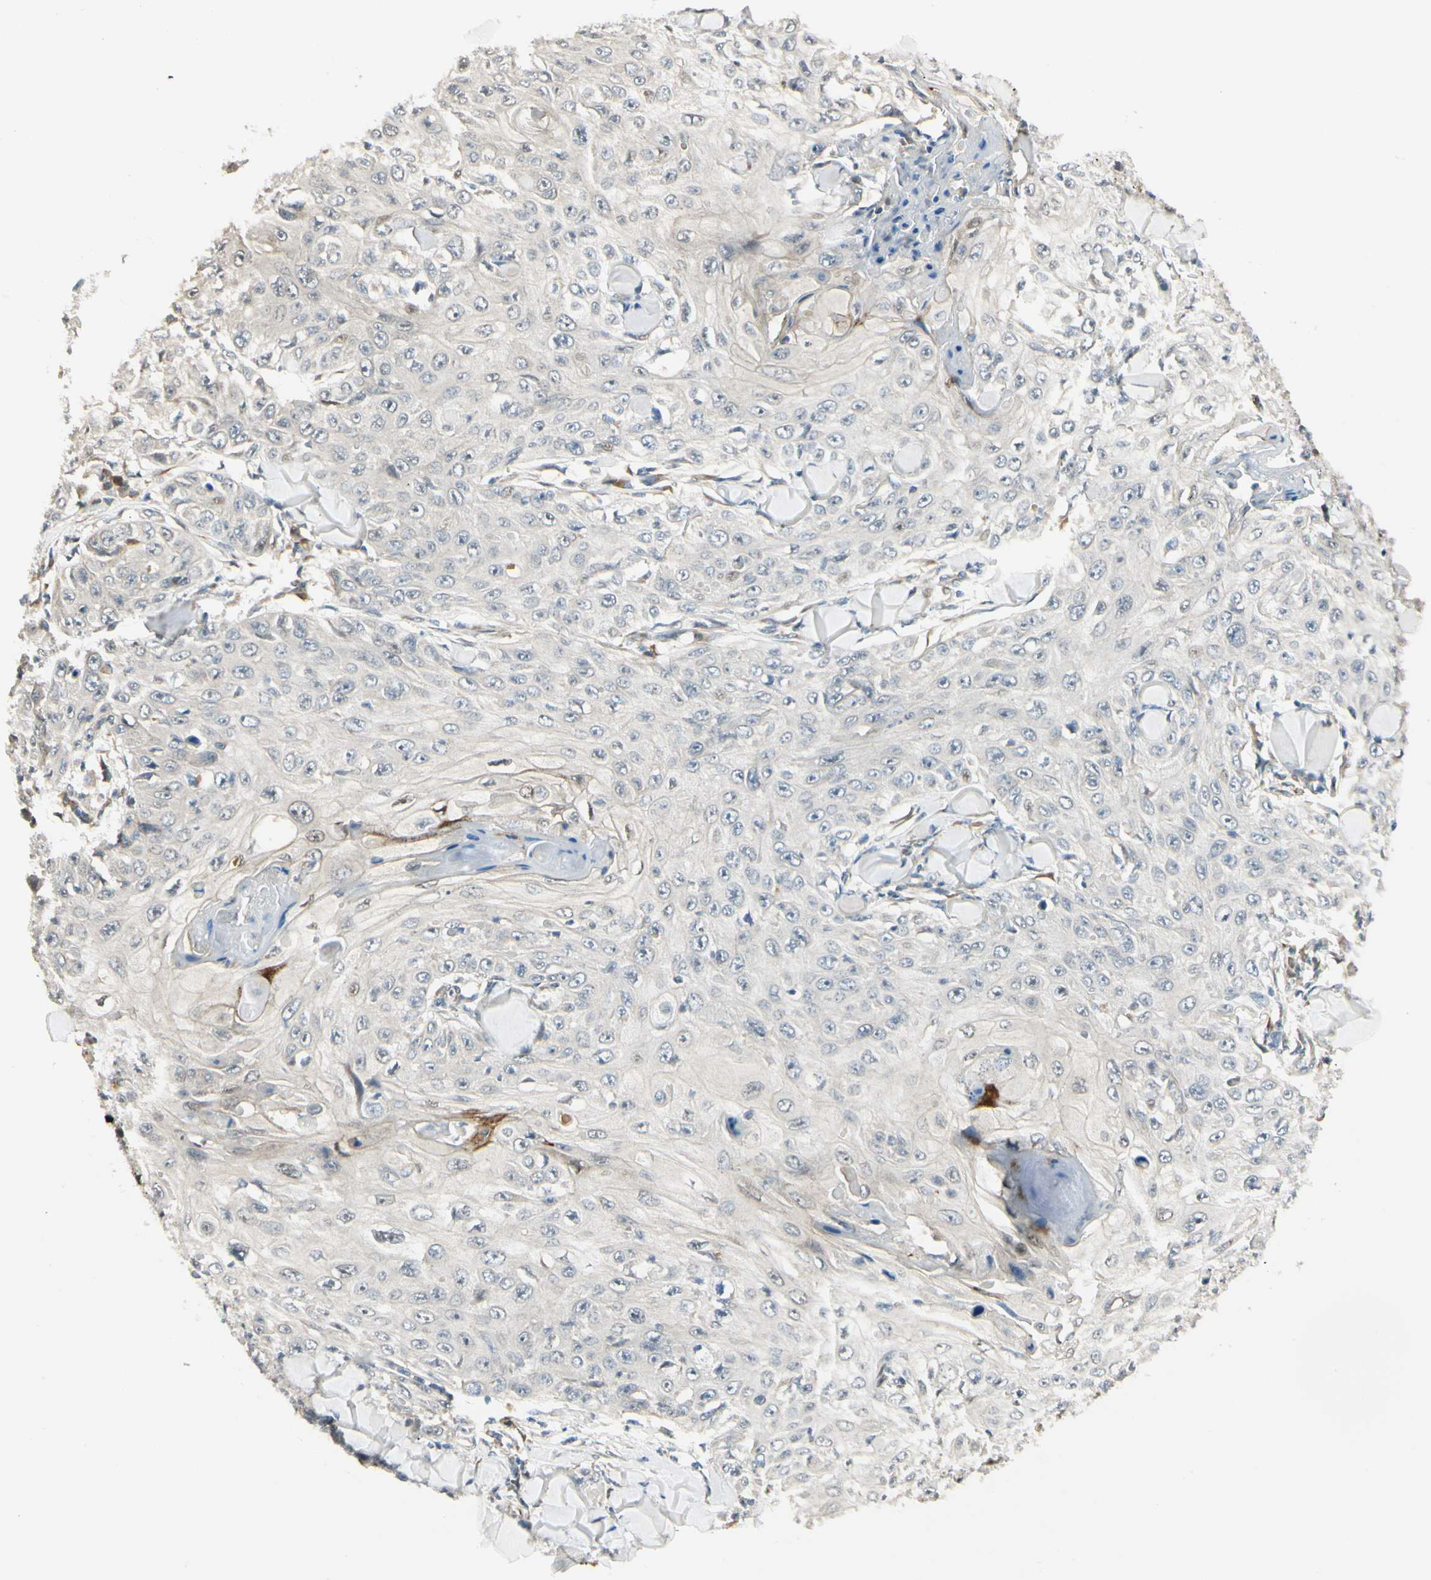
{"staining": {"intensity": "negative", "quantity": "none", "location": "none"}, "tissue": "skin cancer", "cell_type": "Tumor cells", "image_type": "cancer", "snomed": [{"axis": "morphology", "description": "Squamous cell carcinoma, NOS"}, {"axis": "topography", "description": "Skin"}], "caption": "This photomicrograph is of skin cancer (squamous cell carcinoma) stained with IHC to label a protein in brown with the nuclei are counter-stained blue. There is no staining in tumor cells.", "gene": "P4HA3", "patient": {"sex": "male", "age": 86}}